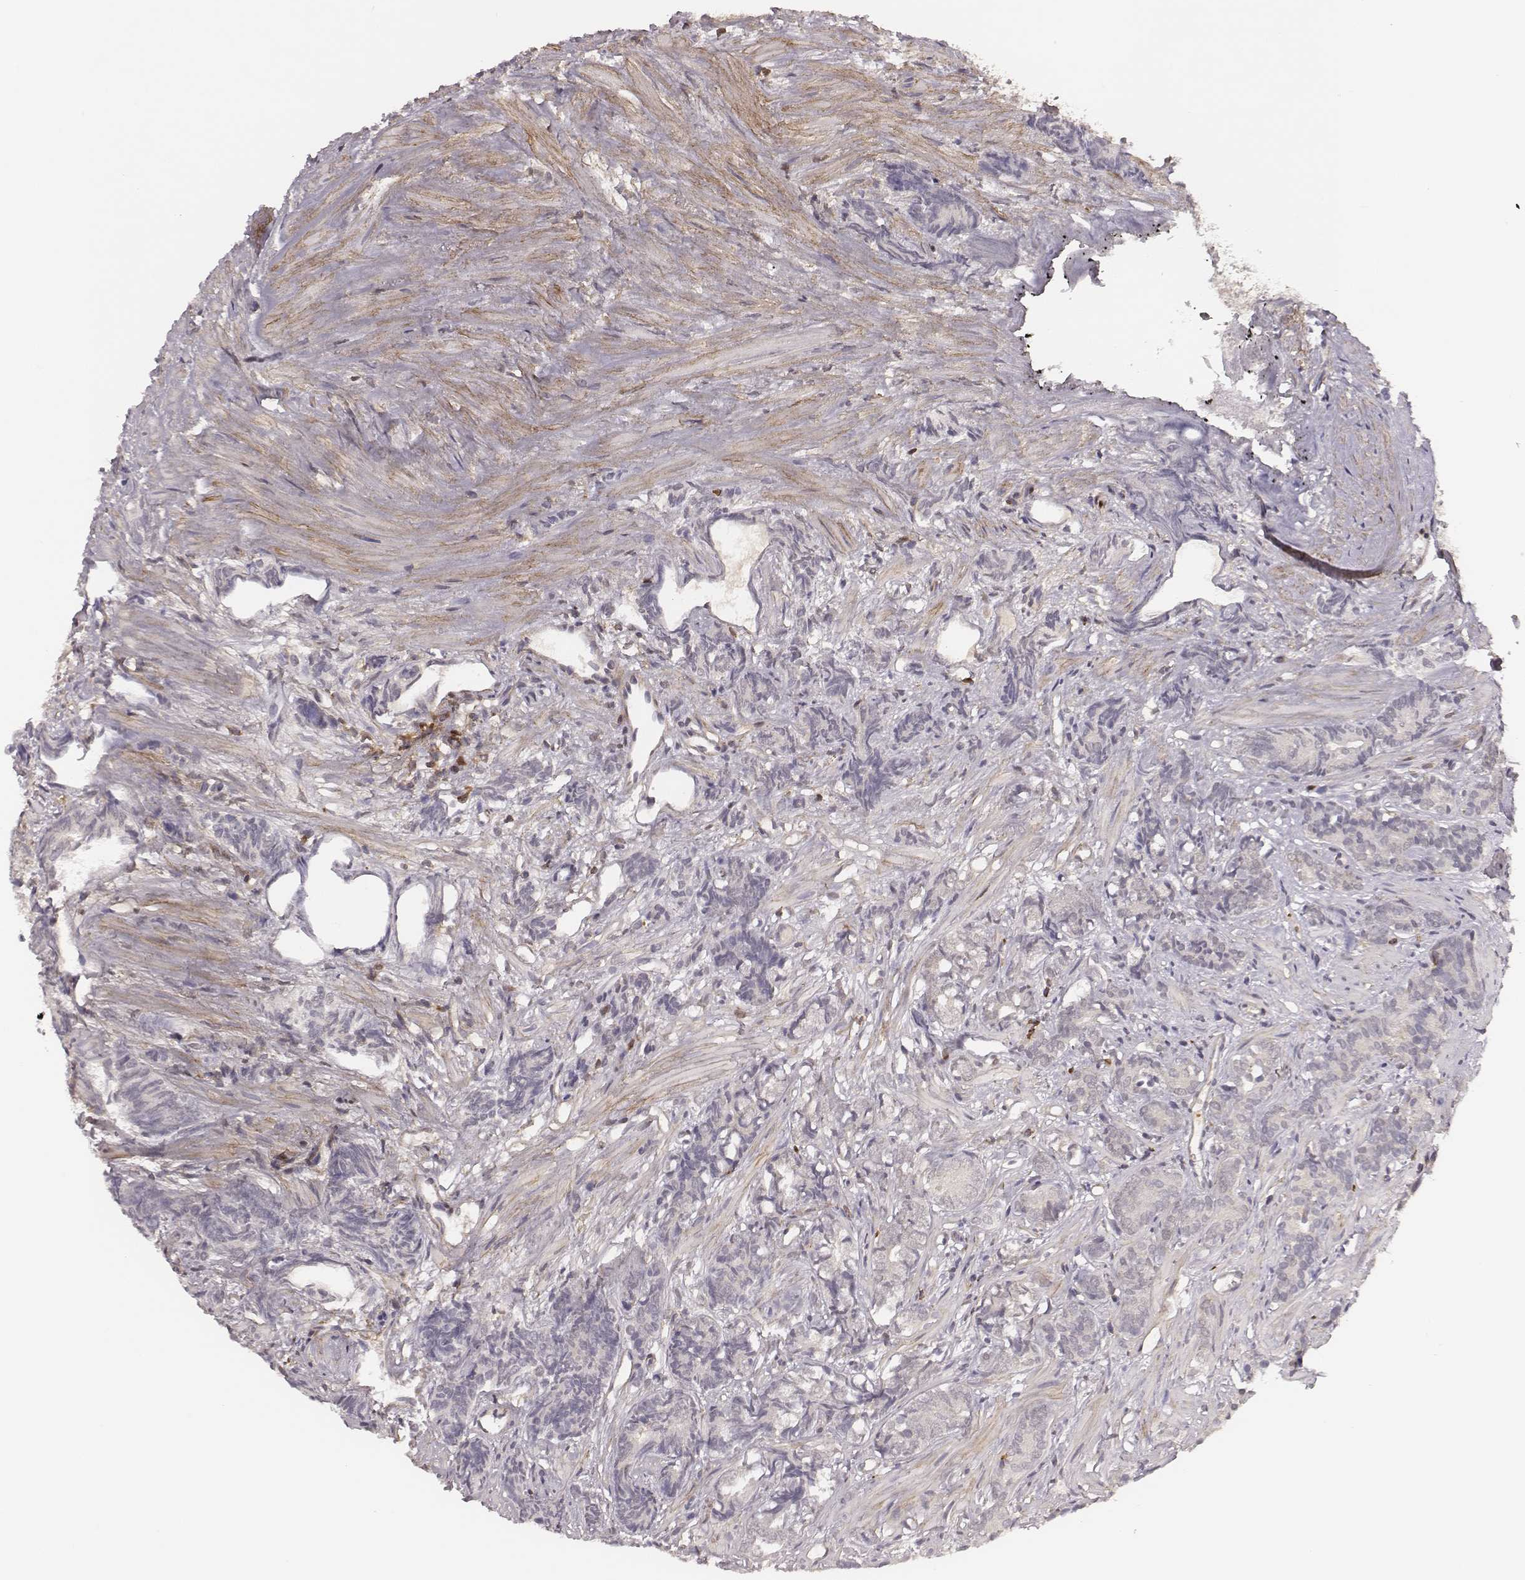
{"staining": {"intensity": "negative", "quantity": "none", "location": "none"}, "tissue": "prostate cancer", "cell_type": "Tumor cells", "image_type": "cancer", "snomed": [{"axis": "morphology", "description": "Adenocarcinoma, High grade"}, {"axis": "topography", "description": "Prostate"}], "caption": "DAB immunohistochemical staining of human prostate cancer (high-grade adenocarcinoma) exhibits no significant expression in tumor cells.", "gene": "PILRA", "patient": {"sex": "male", "age": 84}}